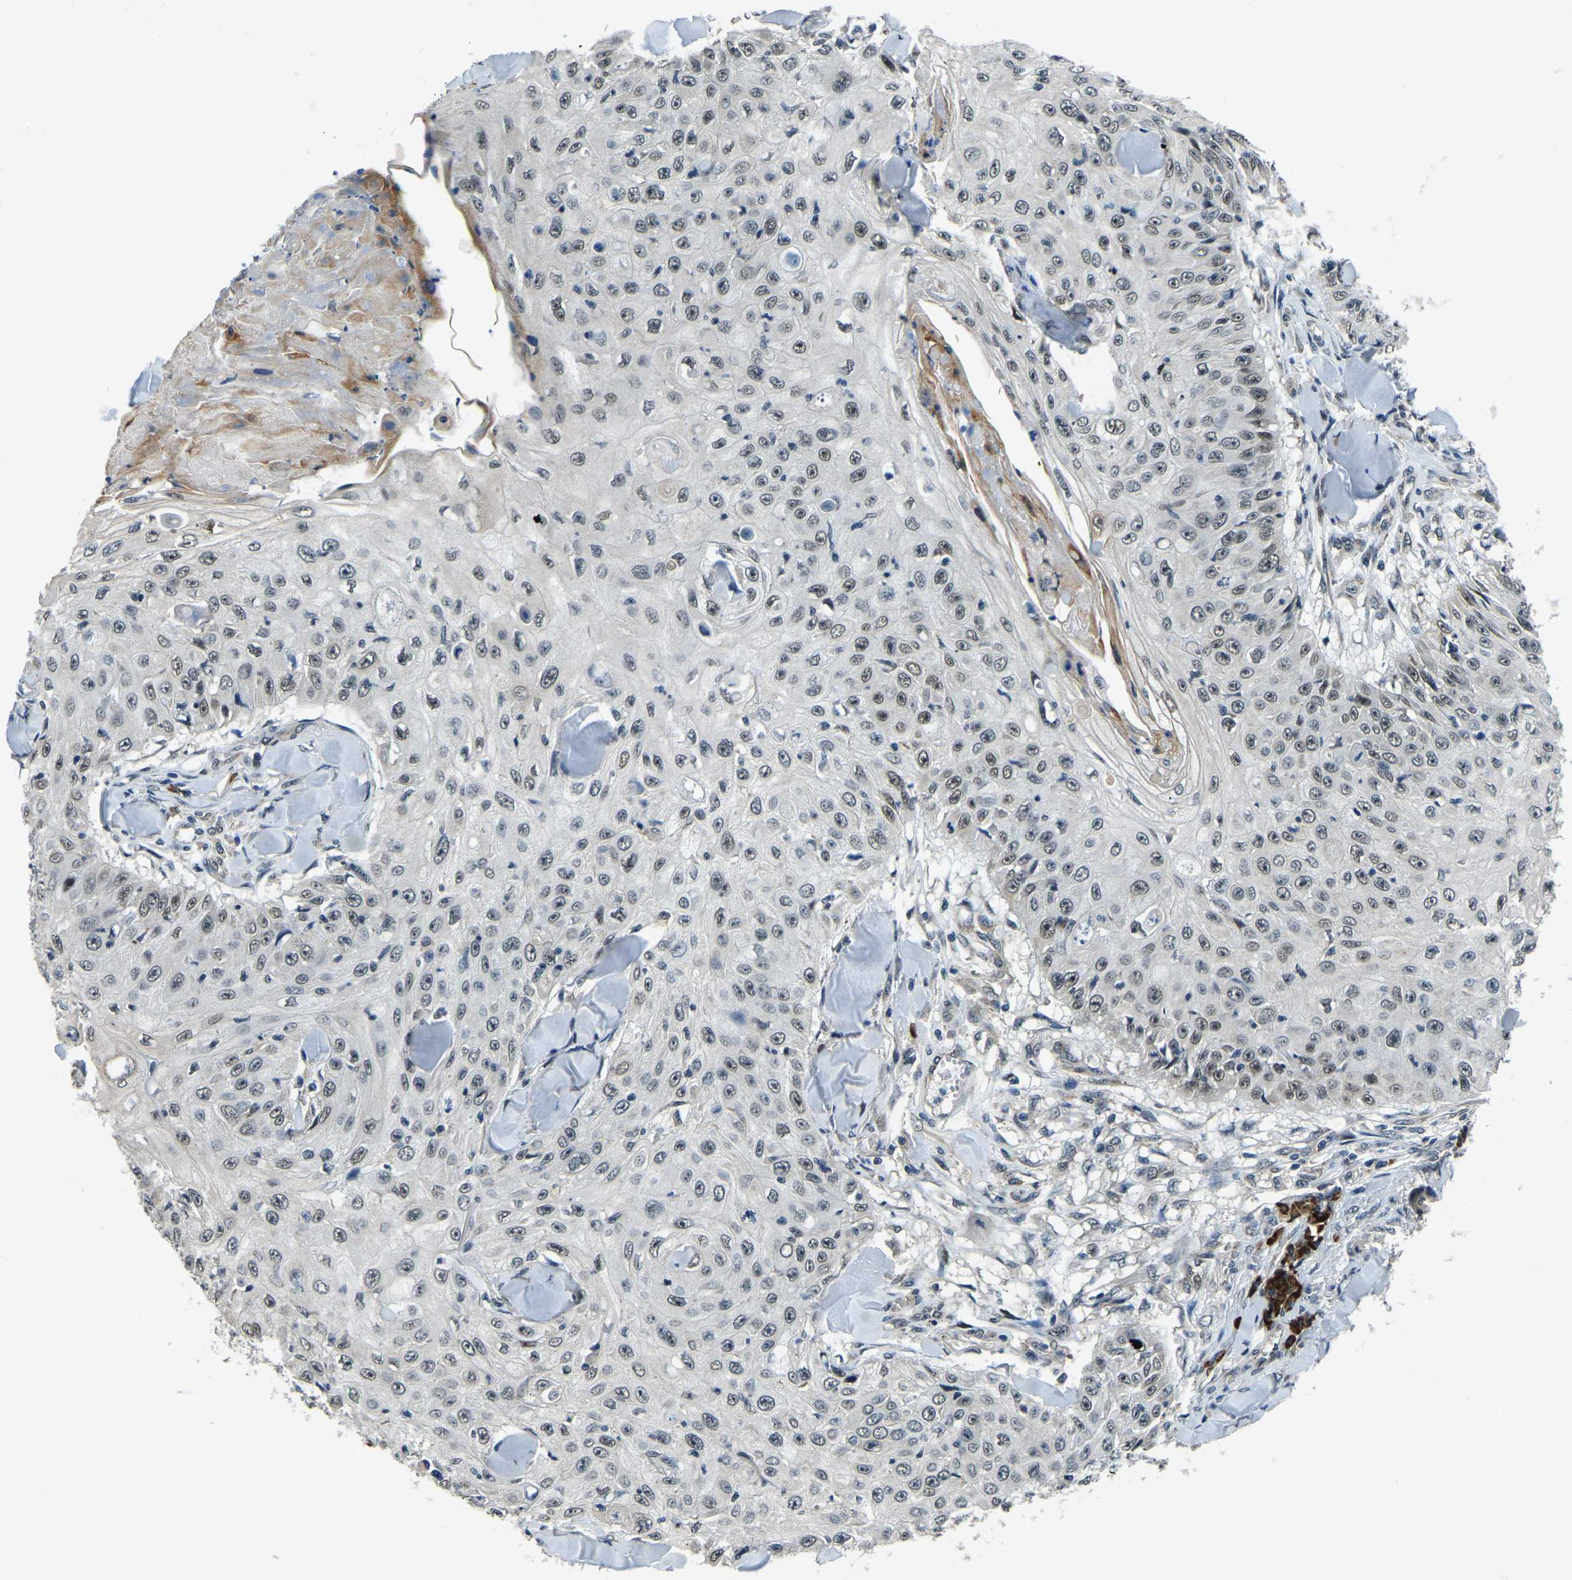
{"staining": {"intensity": "weak", "quantity": "25%-75%", "location": "nuclear"}, "tissue": "skin cancer", "cell_type": "Tumor cells", "image_type": "cancer", "snomed": [{"axis": "morphology", "description": "Squamous cell carcinoma, NOS"}, {"axis": "topography", "description": "Skin"}], "caption": "Protein expression analysis of human squamous cell carcinoma (skin) reveals weak nuclear staining in about 25%-75% of tumor cells.", "gene": "ING2", "patient": {"sex": "male", "age": 86}}